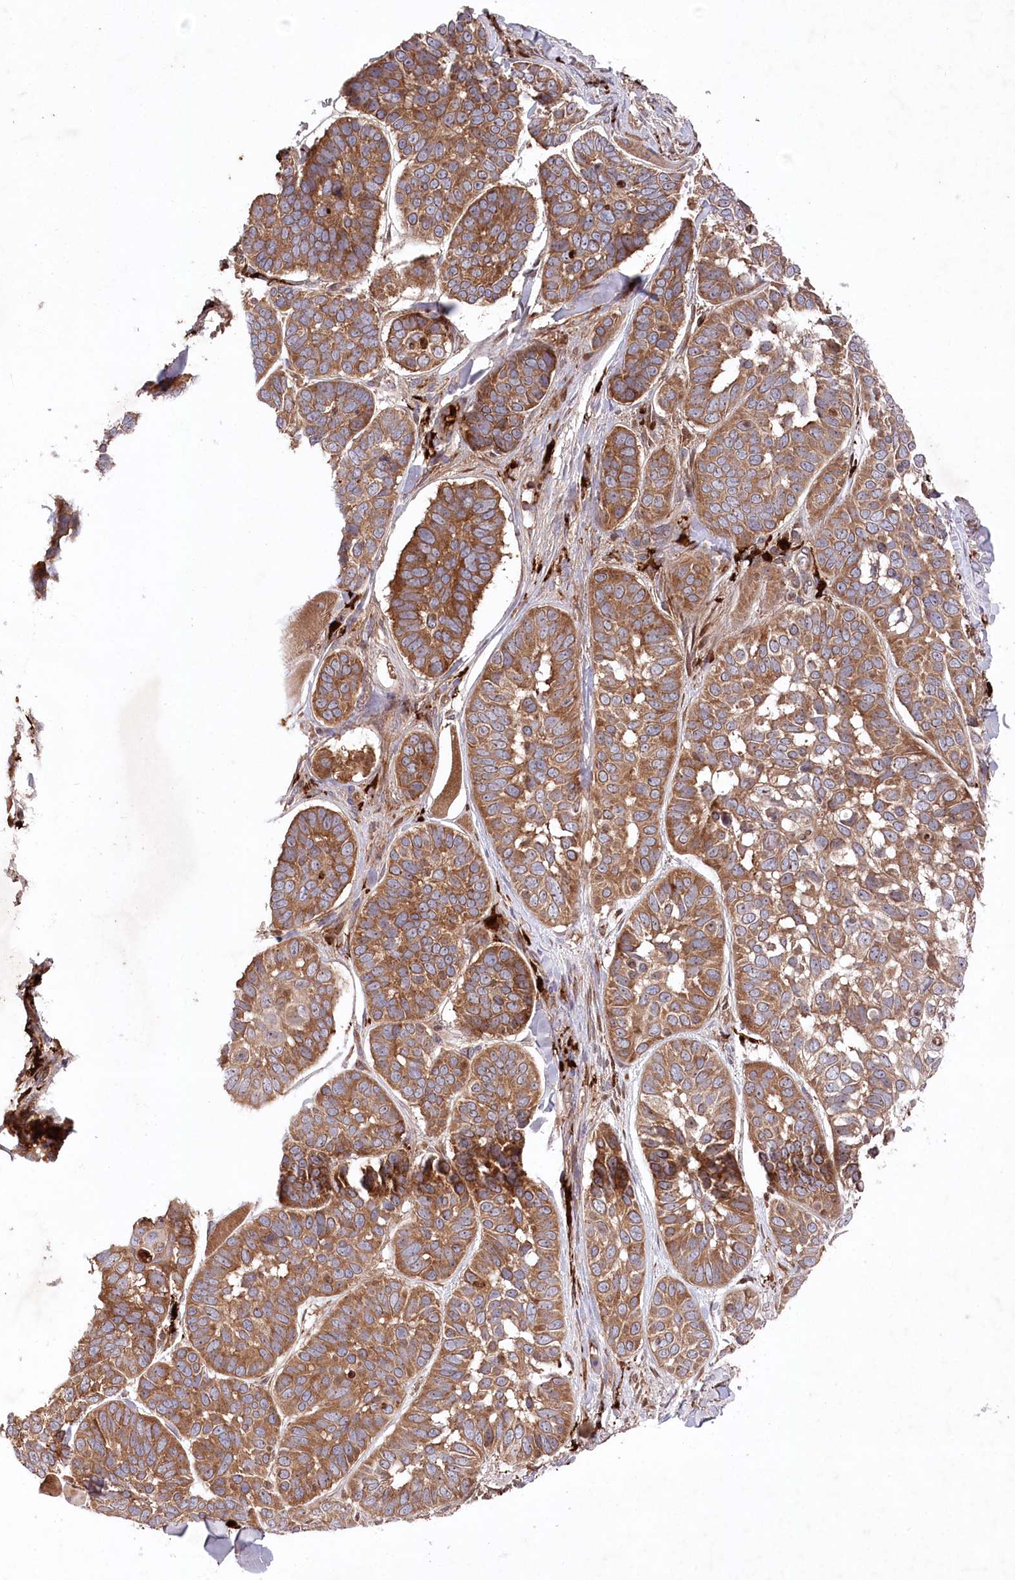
{"staining": {"intensity": "moderate", "quantity": ">75%", "location": "cytoplasmic/membranous"}, "tissue": "skin cancer", "cell_type": "Tumor cells", "image_type": "cancer", "snomed": [{"axis": "morphology", "description": "Basal cell carcinoma"}, {"axis": "topography", "description": "Skin"}], "caption": "Moderate cytoplasmic/membranous protein positivity is appreciated in about >75% of tumor cells in skin cancer. (brown staining indicates protein expression, while blue staining denotes nuclei).", "gene": "PPP1R21", "patient": {"sex": "male", "age": 62}}